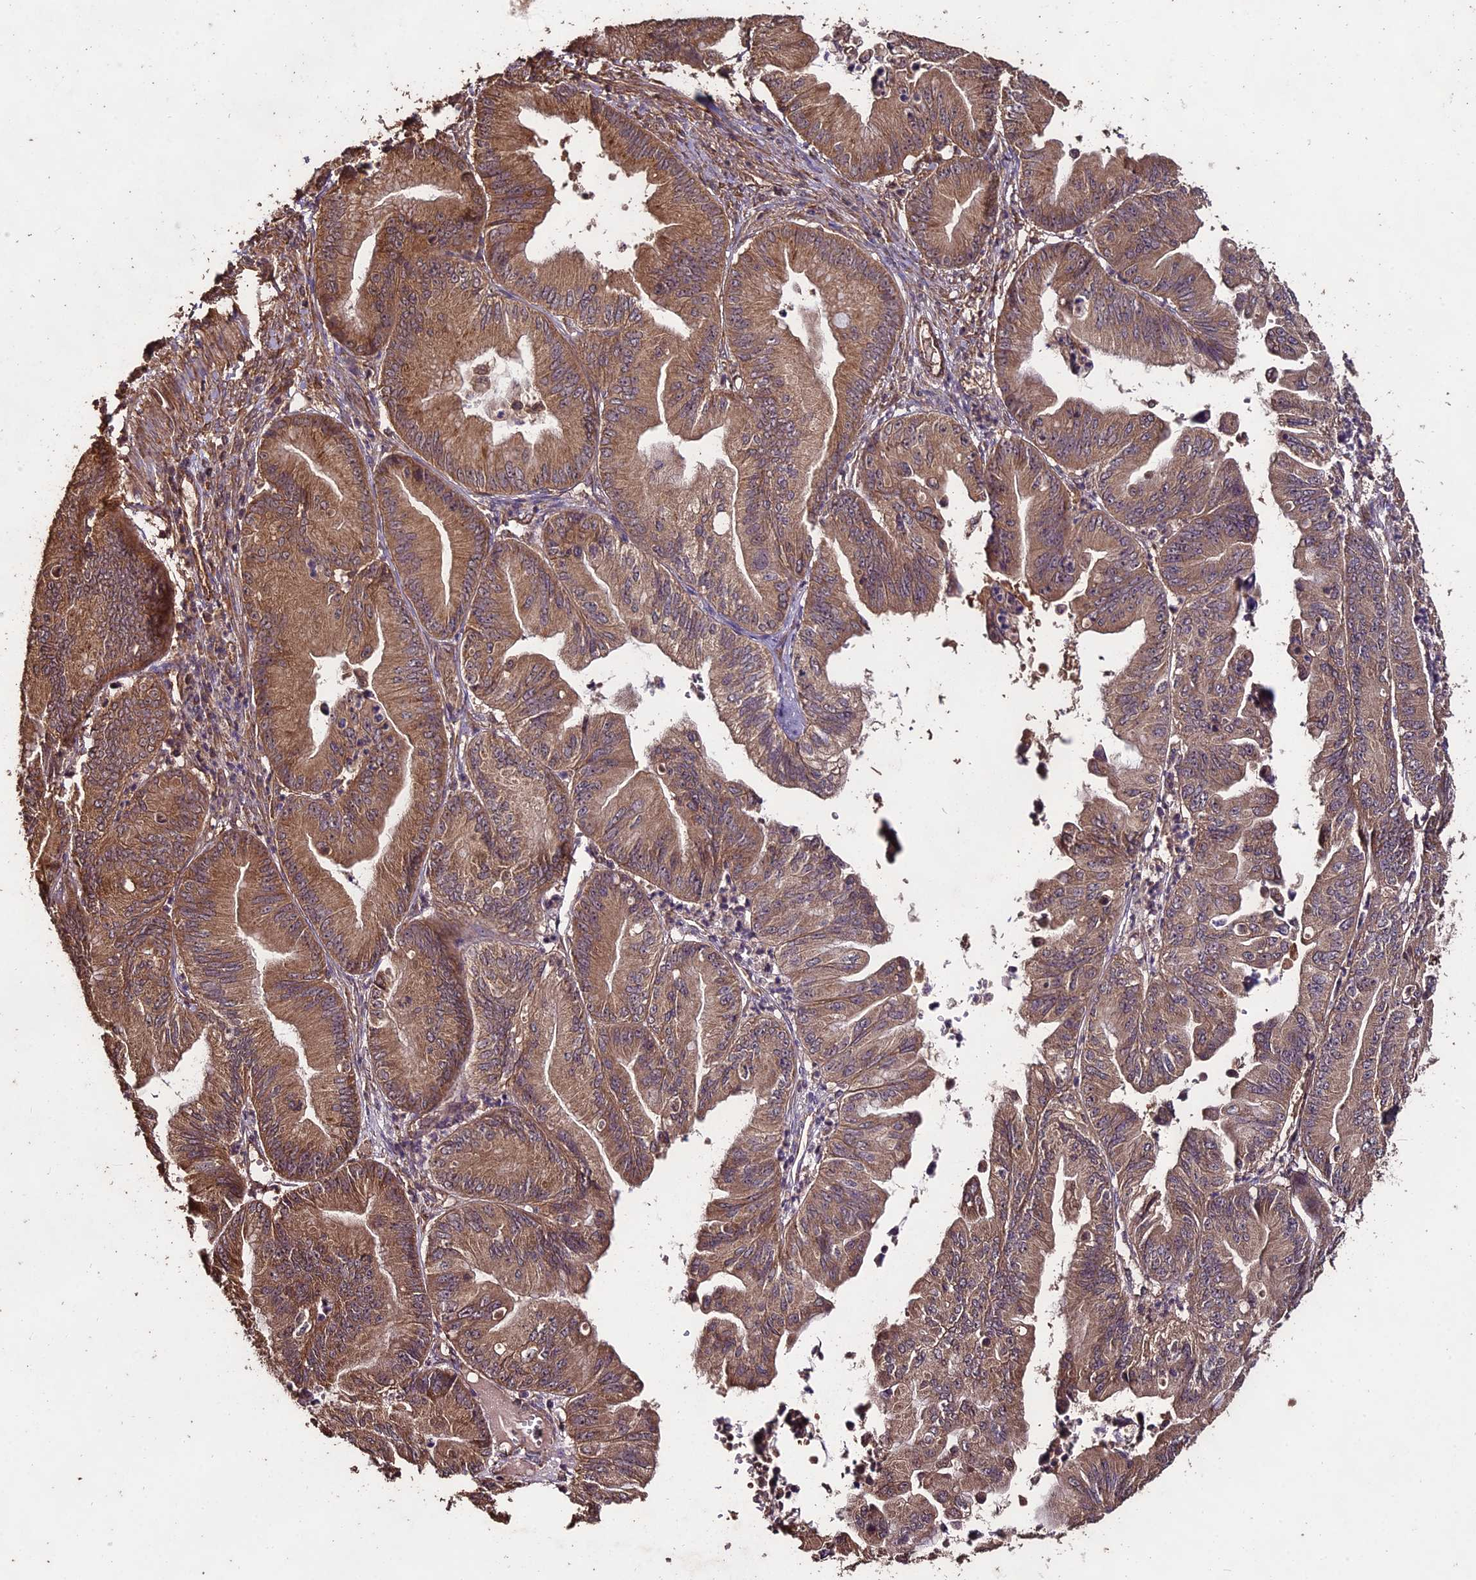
{"staining": {"intensity": "moderate", "quantity": ">75%", "location": "cytoplasmic/membranous"}, "tissue": "ovarian cancer", "cell_type": "Tumor cells", "image_type": "cancer", "snomed": [{"axis": "morphology", "description": "Cystadenocarcinoma, mucinous, NOS"}, {"axis": "topography", "description": "Ovary"}], "caption": "Immunohistochemical staining of mucinous cystadenocarcinoma (ovarian) demonstrates moderate cytoplasmic/membranous protein expression in approximately >75% of tumor cells. The protein is stained brown, and the nuclei are stained in blue (DAB IHC with brightfield microscopy, high magnification).", "gene": "TTLL10", "patient": {"sex": "female", "age": 71}}